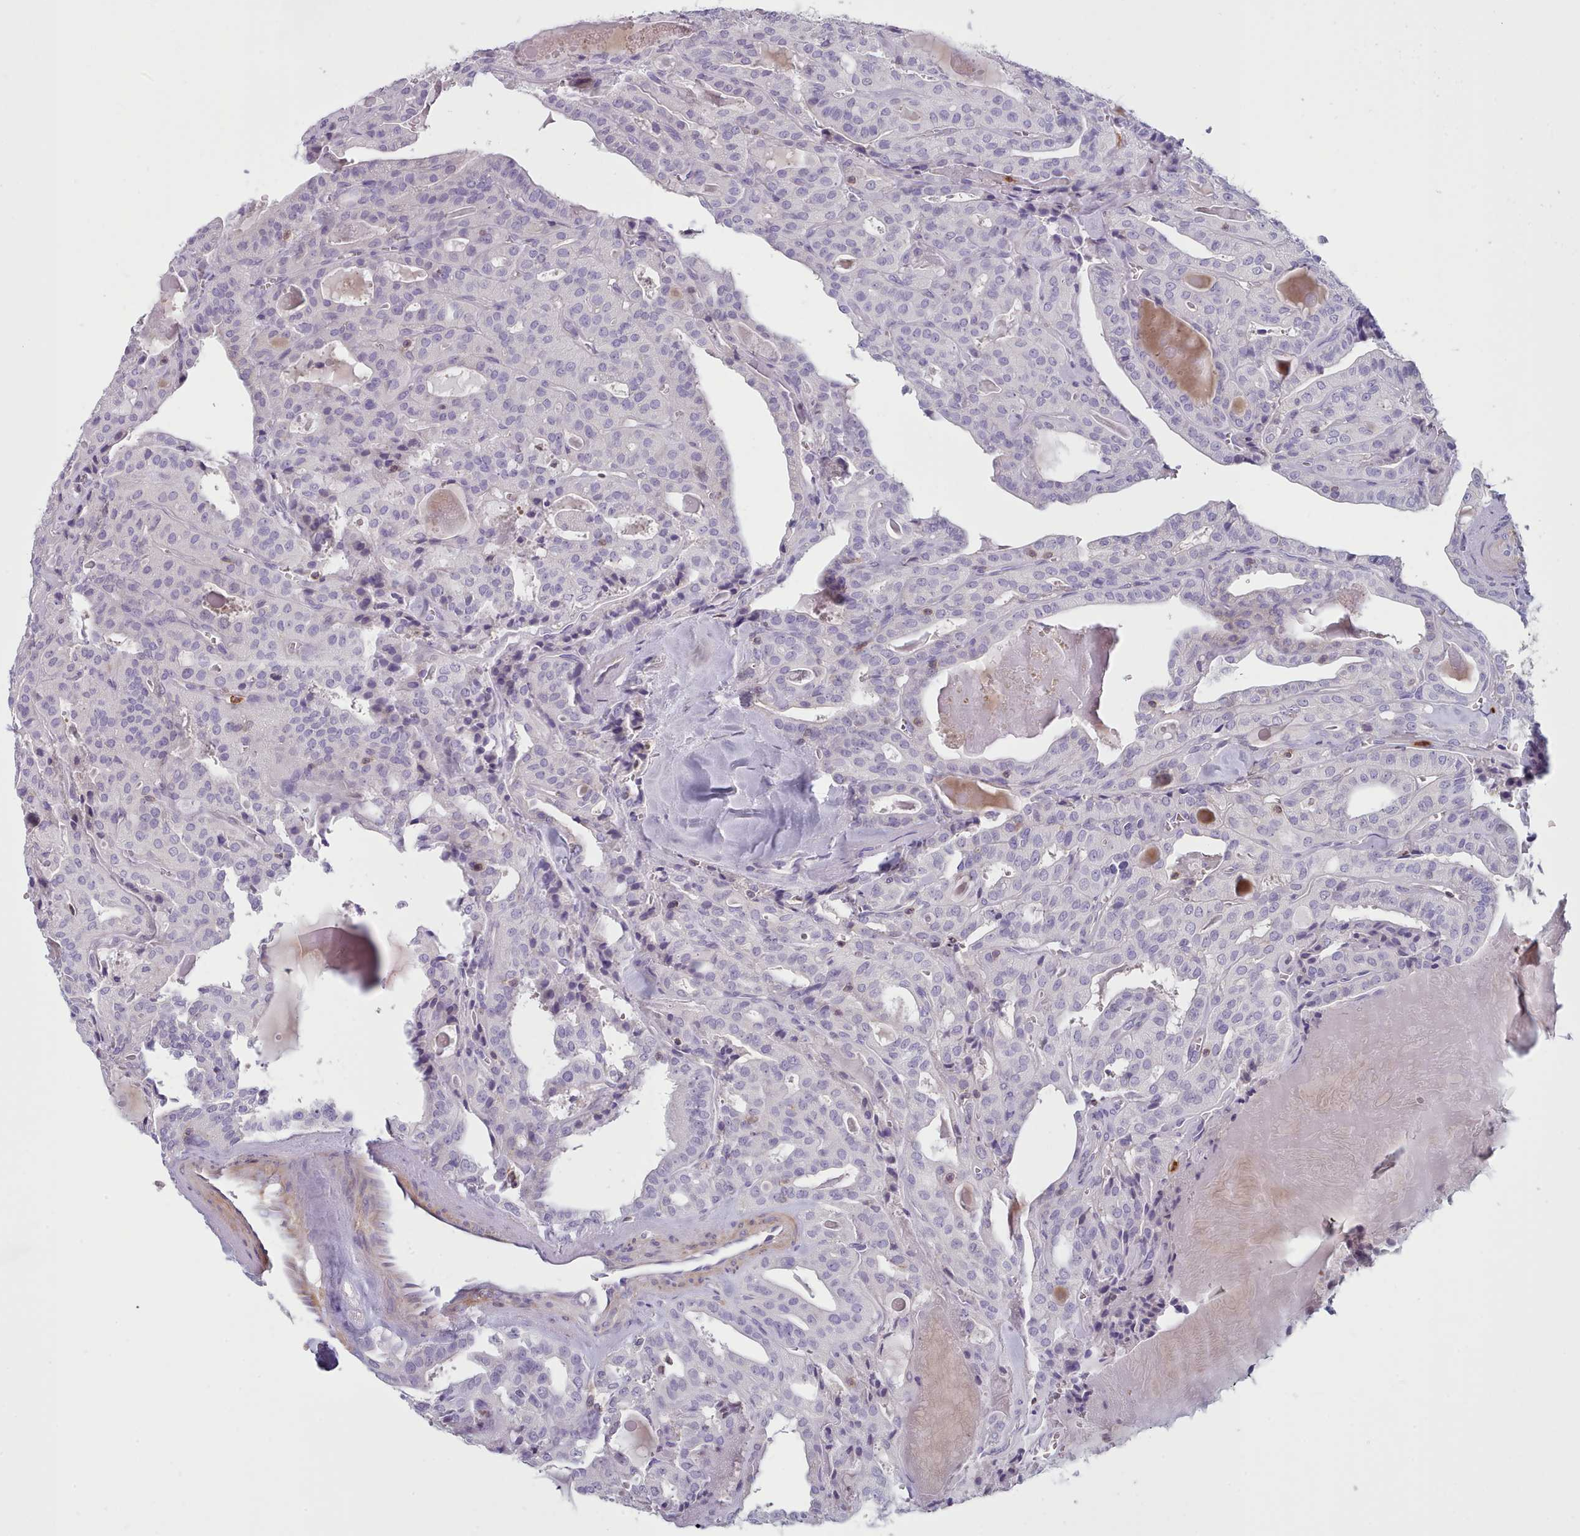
{"staining": {"intensity": "negative", "quantity": "none", "location": "none"}, "tissue": "thyroid cancer", "cell_type": "Tumor cells", "image_type": "cancer", "snomed": [{"axis": "morphology", "description": "Papillary adenocarcinoma, NOS"}, {"axis": "topography", "description": "Thyroid gland"}], "caption": "This histopathology image is of papillary adenocarcinoma (thyroid) stained with immunohistochemistry (IHC) to label a protein in brown with the nuclei are counter-stained blue. There is no staining in tumor cells.", "gene": "RAC2", "patient": {"sex": "male", "age": 52}}